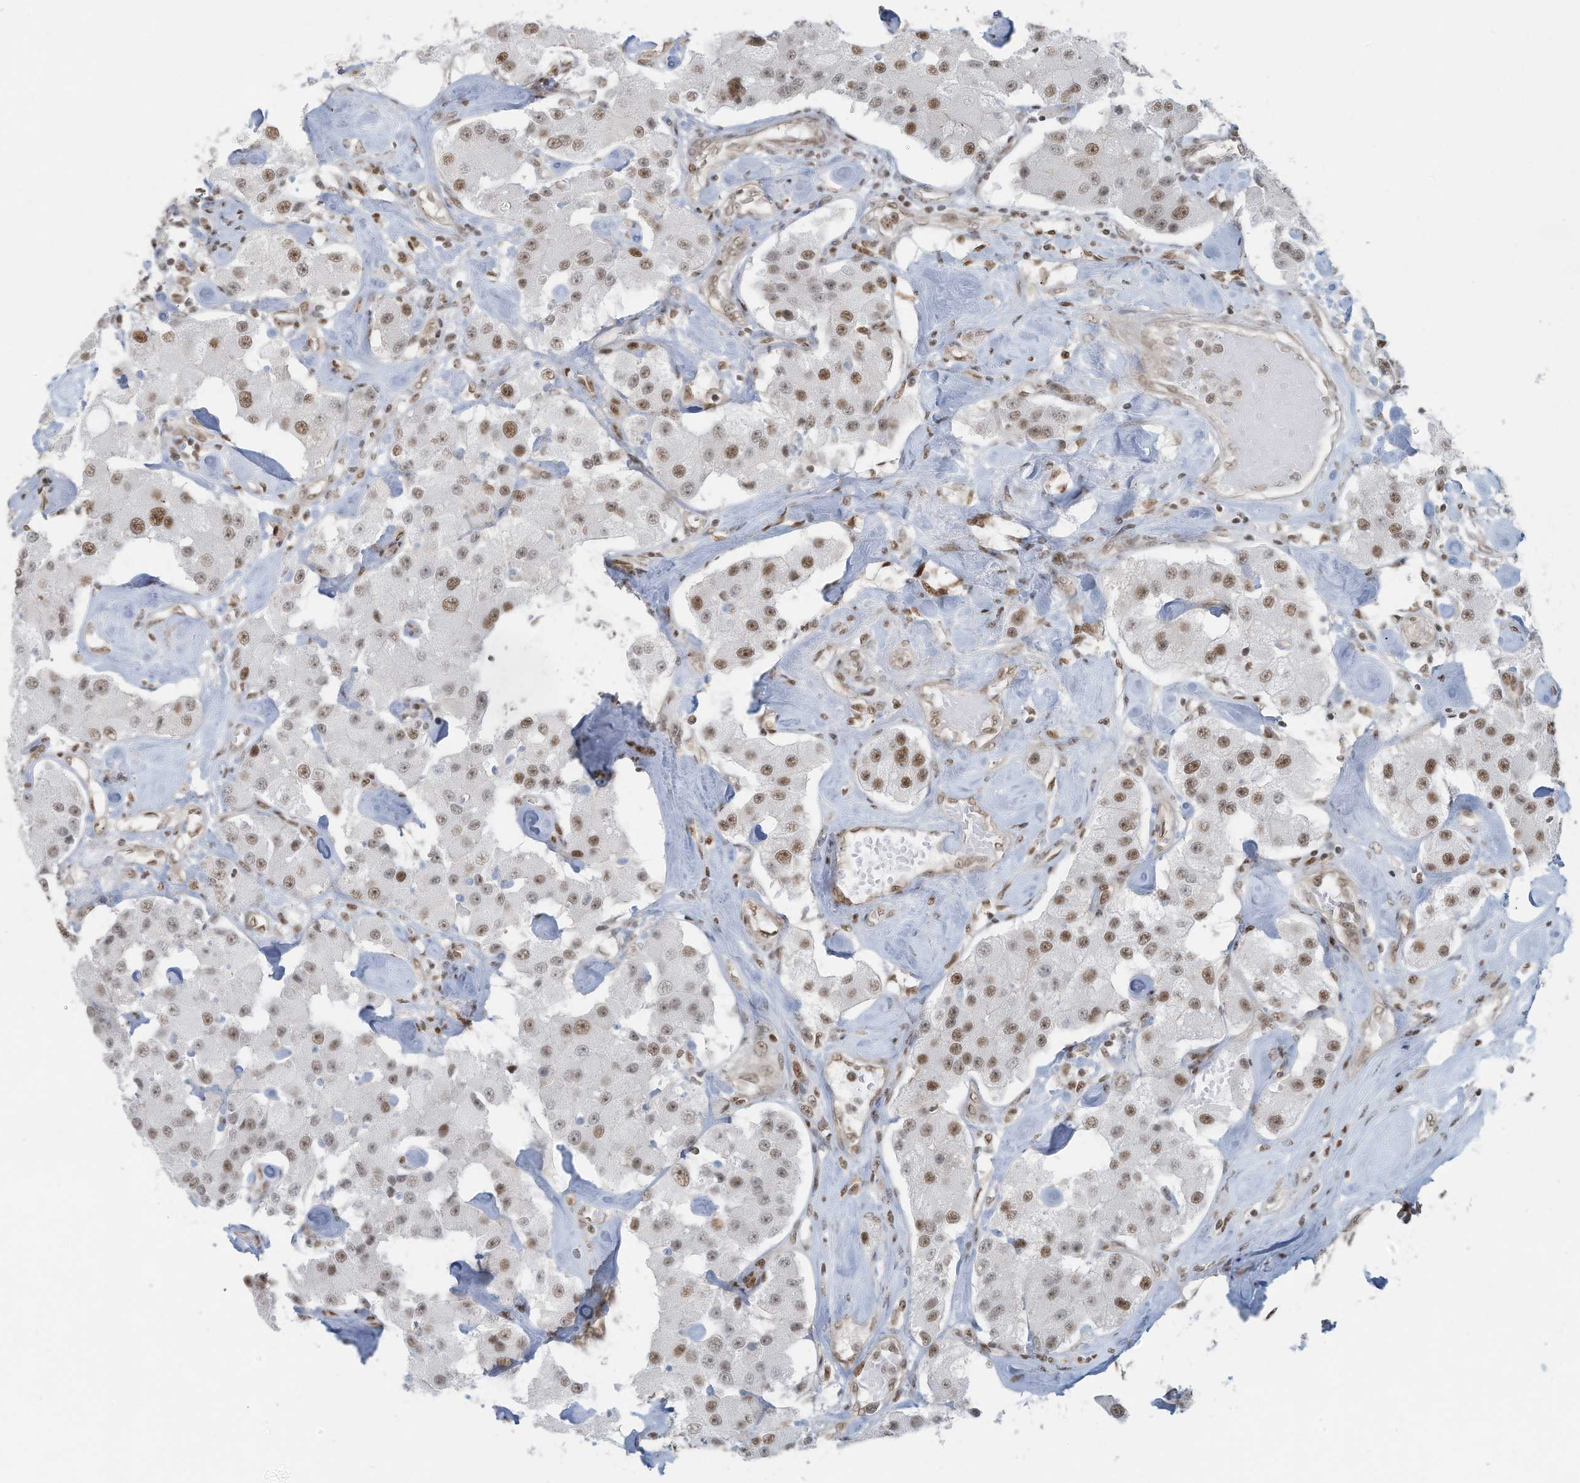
{"staining": {"intensity": "moderate", "quantity": ">75%", "location": "nuclear"}, "tissue": "carcinoid", "cell_type": "Tumor cells", "image_type": "cancer", "snomed": [{"axis": "morphology", "description": "Carcinoid, malignant, NOS"}, {"axis": "topography", "description": "Pancreas"}], "caption": "Immunohistochemical staining of carcinoid (malignant) displays medium levels of moderate nuclear expression in approximately >75% of tumor cells.", "gene": "DBR1", "patient": {"sex": "male", "age": 41}}